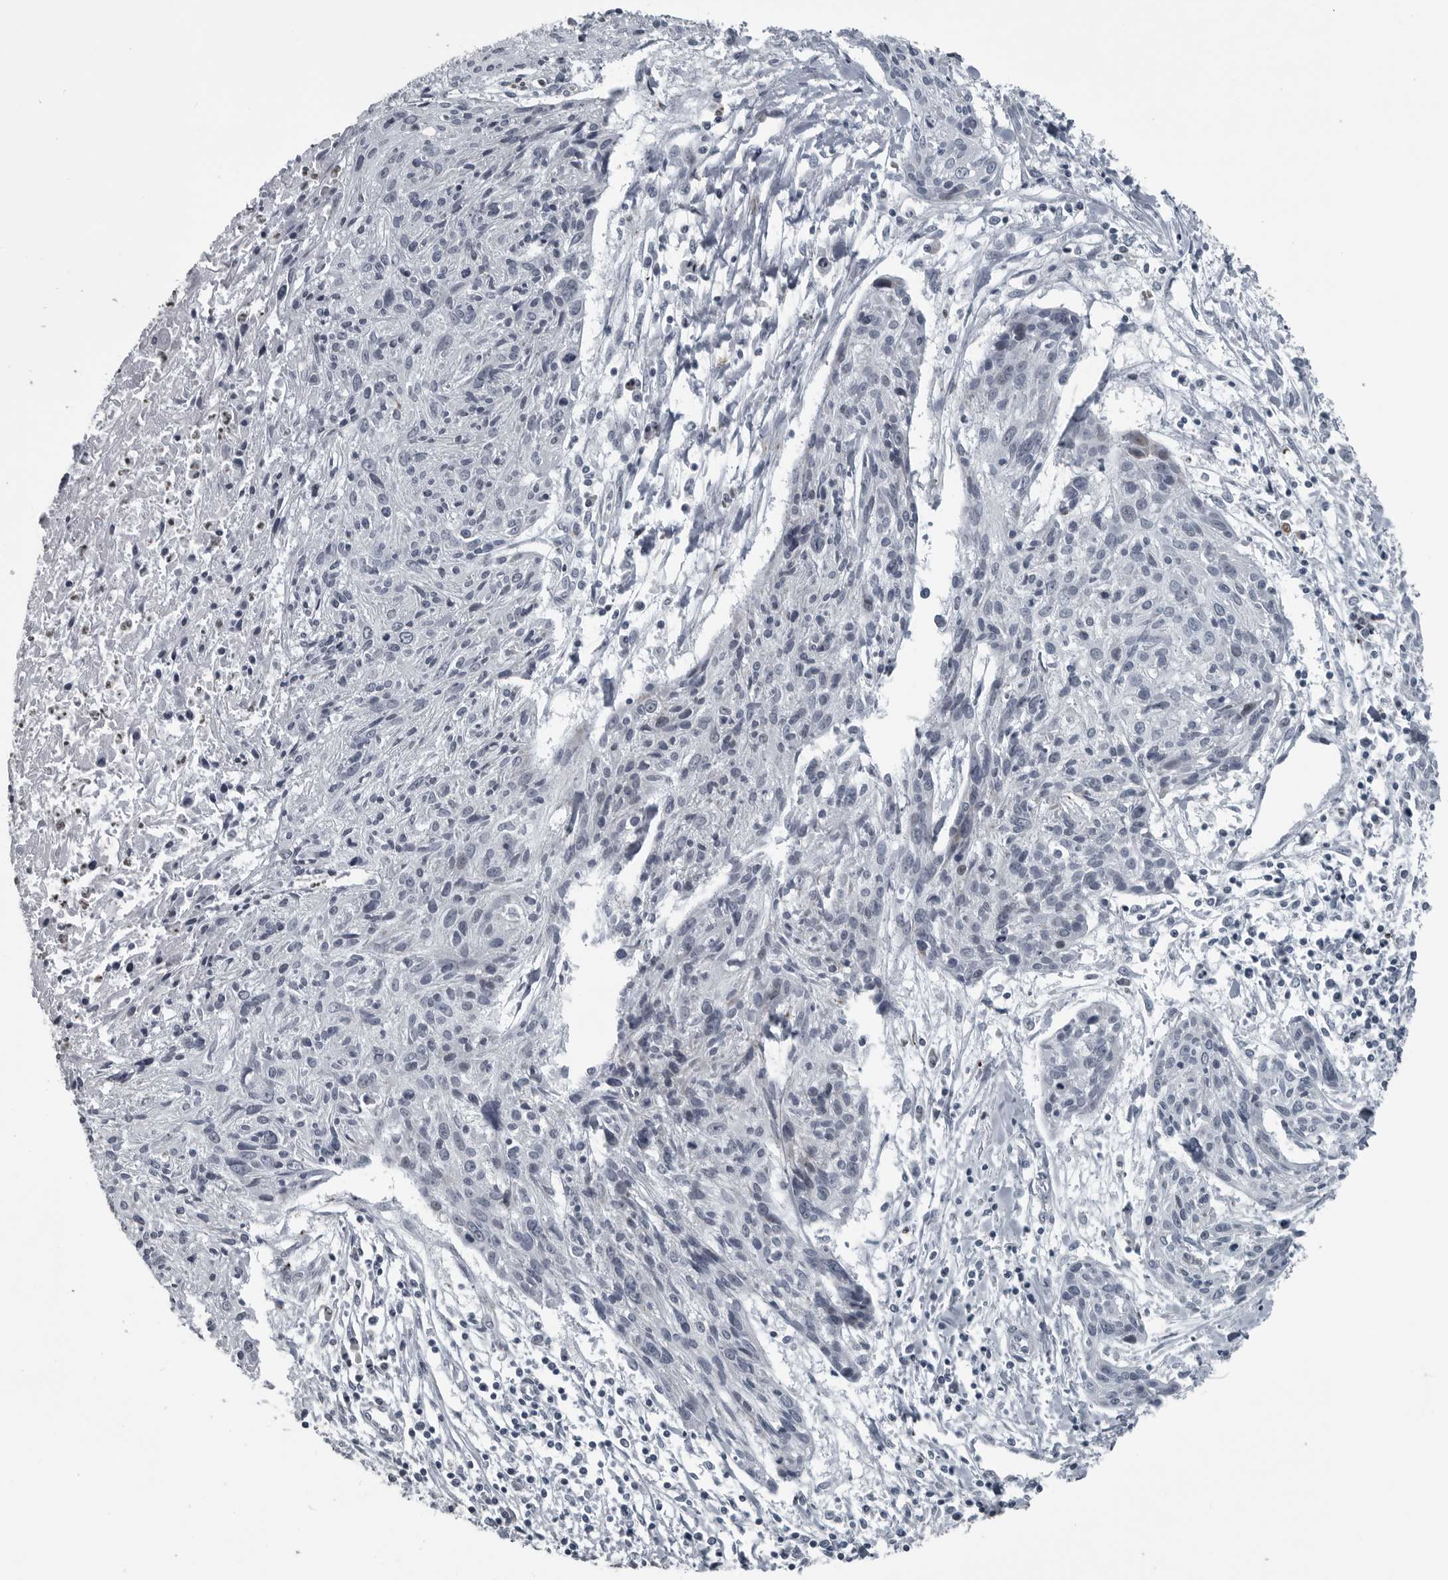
{"staining": {"intensity": "negative", "quantity": "none", "location": "none"}, "tissue": "cervical cancer", "cell_type": "Tumor cells", "image_type": "cancer", "snomed": [{"axis": "morphology", "description": "Squamous cell carcinoma, NOS"}, {"axis": "topography", "description": "Cervix"}], "caption": "Cervical squamous cell carcinoma was stained to show a protein in brown. There is no significant expression in tumor cells.", "gene": "DNAAF11", "patient": {"sex": "female", "age": 51}}